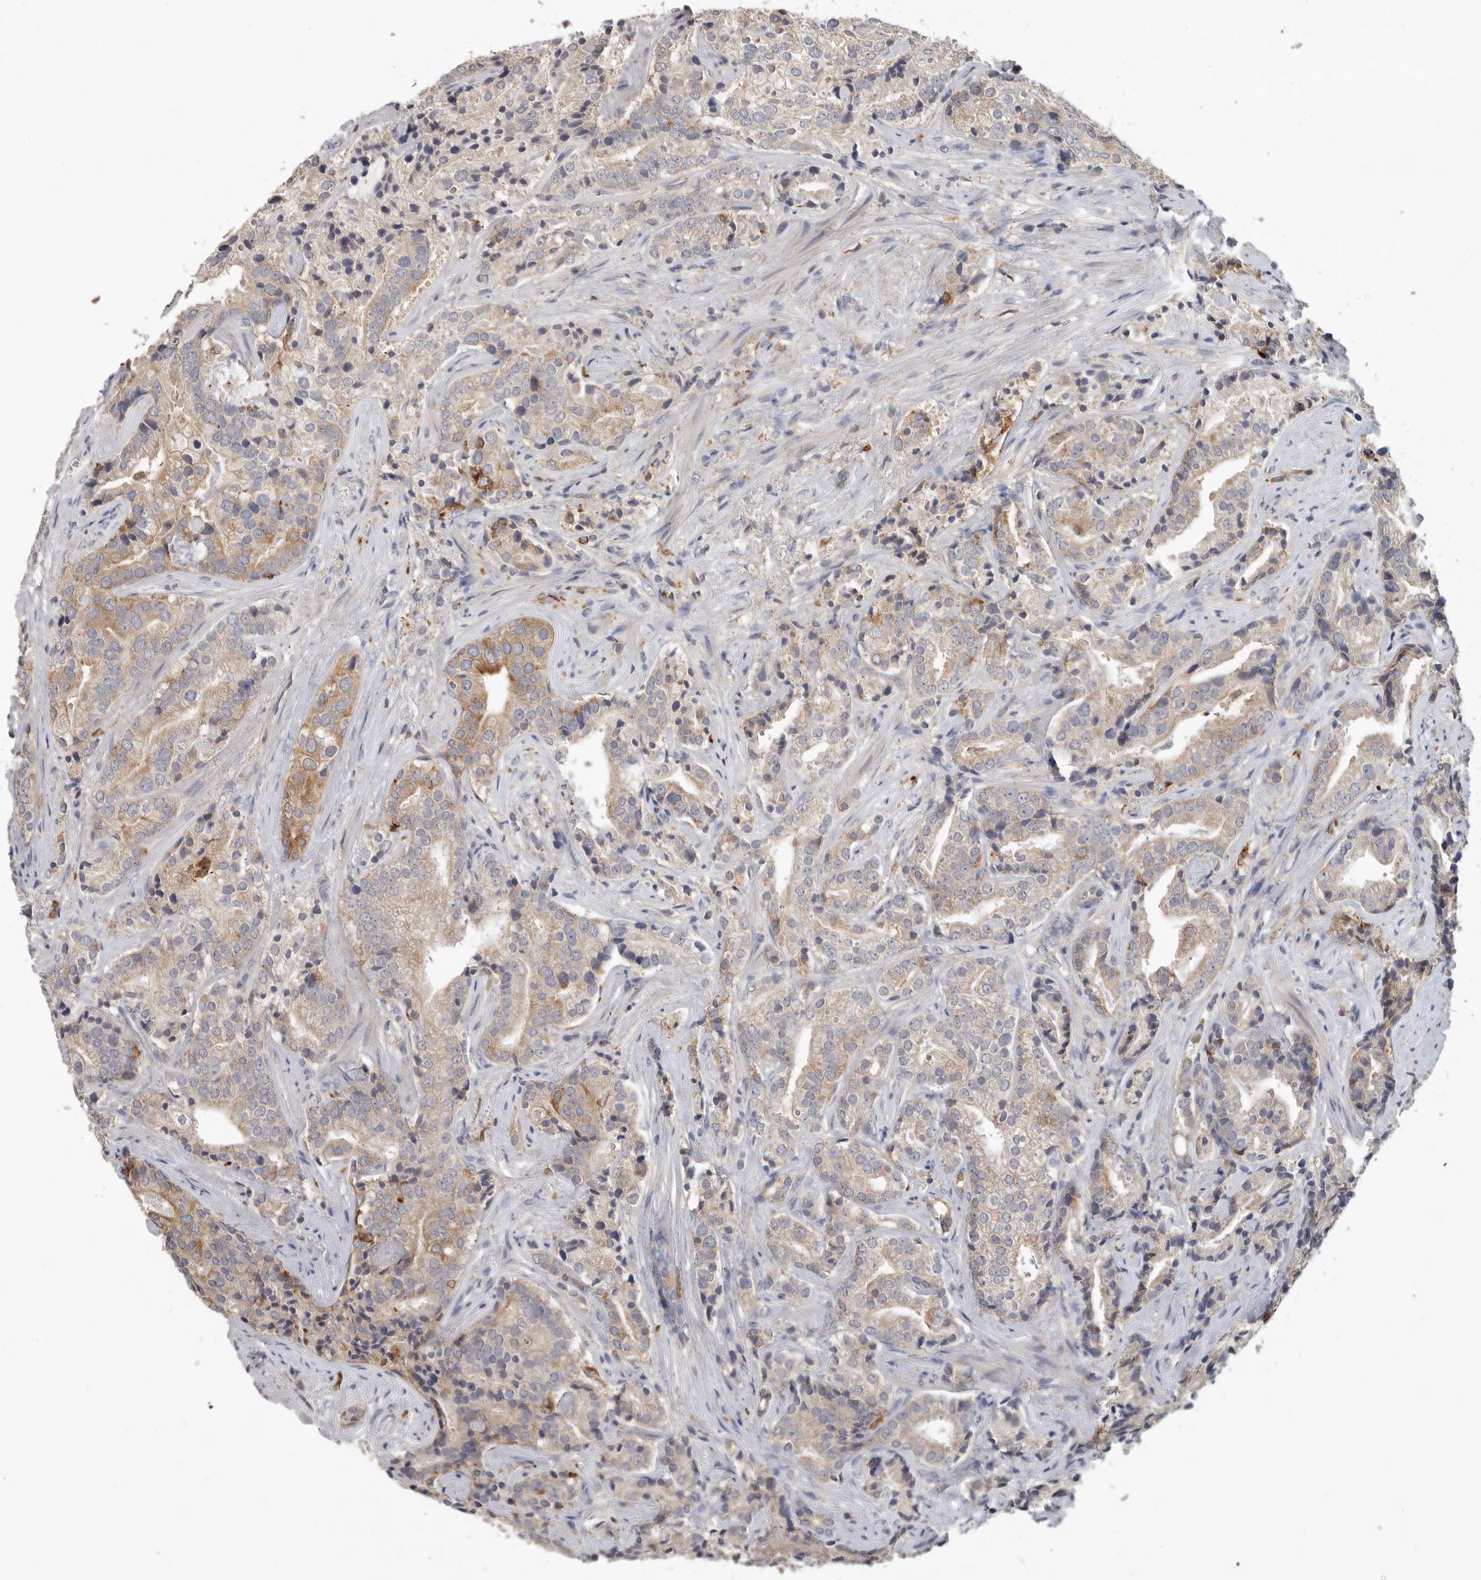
{"staining": {"intensity": "moderate", "quantity": "25%-75%", "location": "cytoplasmic/membranous"}, "tissue": "prostate cancer", "cell_type": "Tumor cells", "image_type": "cancer", "snomed": [{"axis": "morphology", "description": "Adenocarcinoma, High grade"}, {"axis": "topography", "description": "Prostate"}], "caption": "Immunohistochemical staining of prostate adenocarcinoma (high-grade) reveals medium levels of moderate cytoplasmic/membranous protein staining in about 25%-75% of tumor cells. (DAB (3,3'-diaminobenzidine) IHC with brightfield microscopy, high magnification).", "gene": "TFRC", "patient": {"sex": "male", "age": 57}}